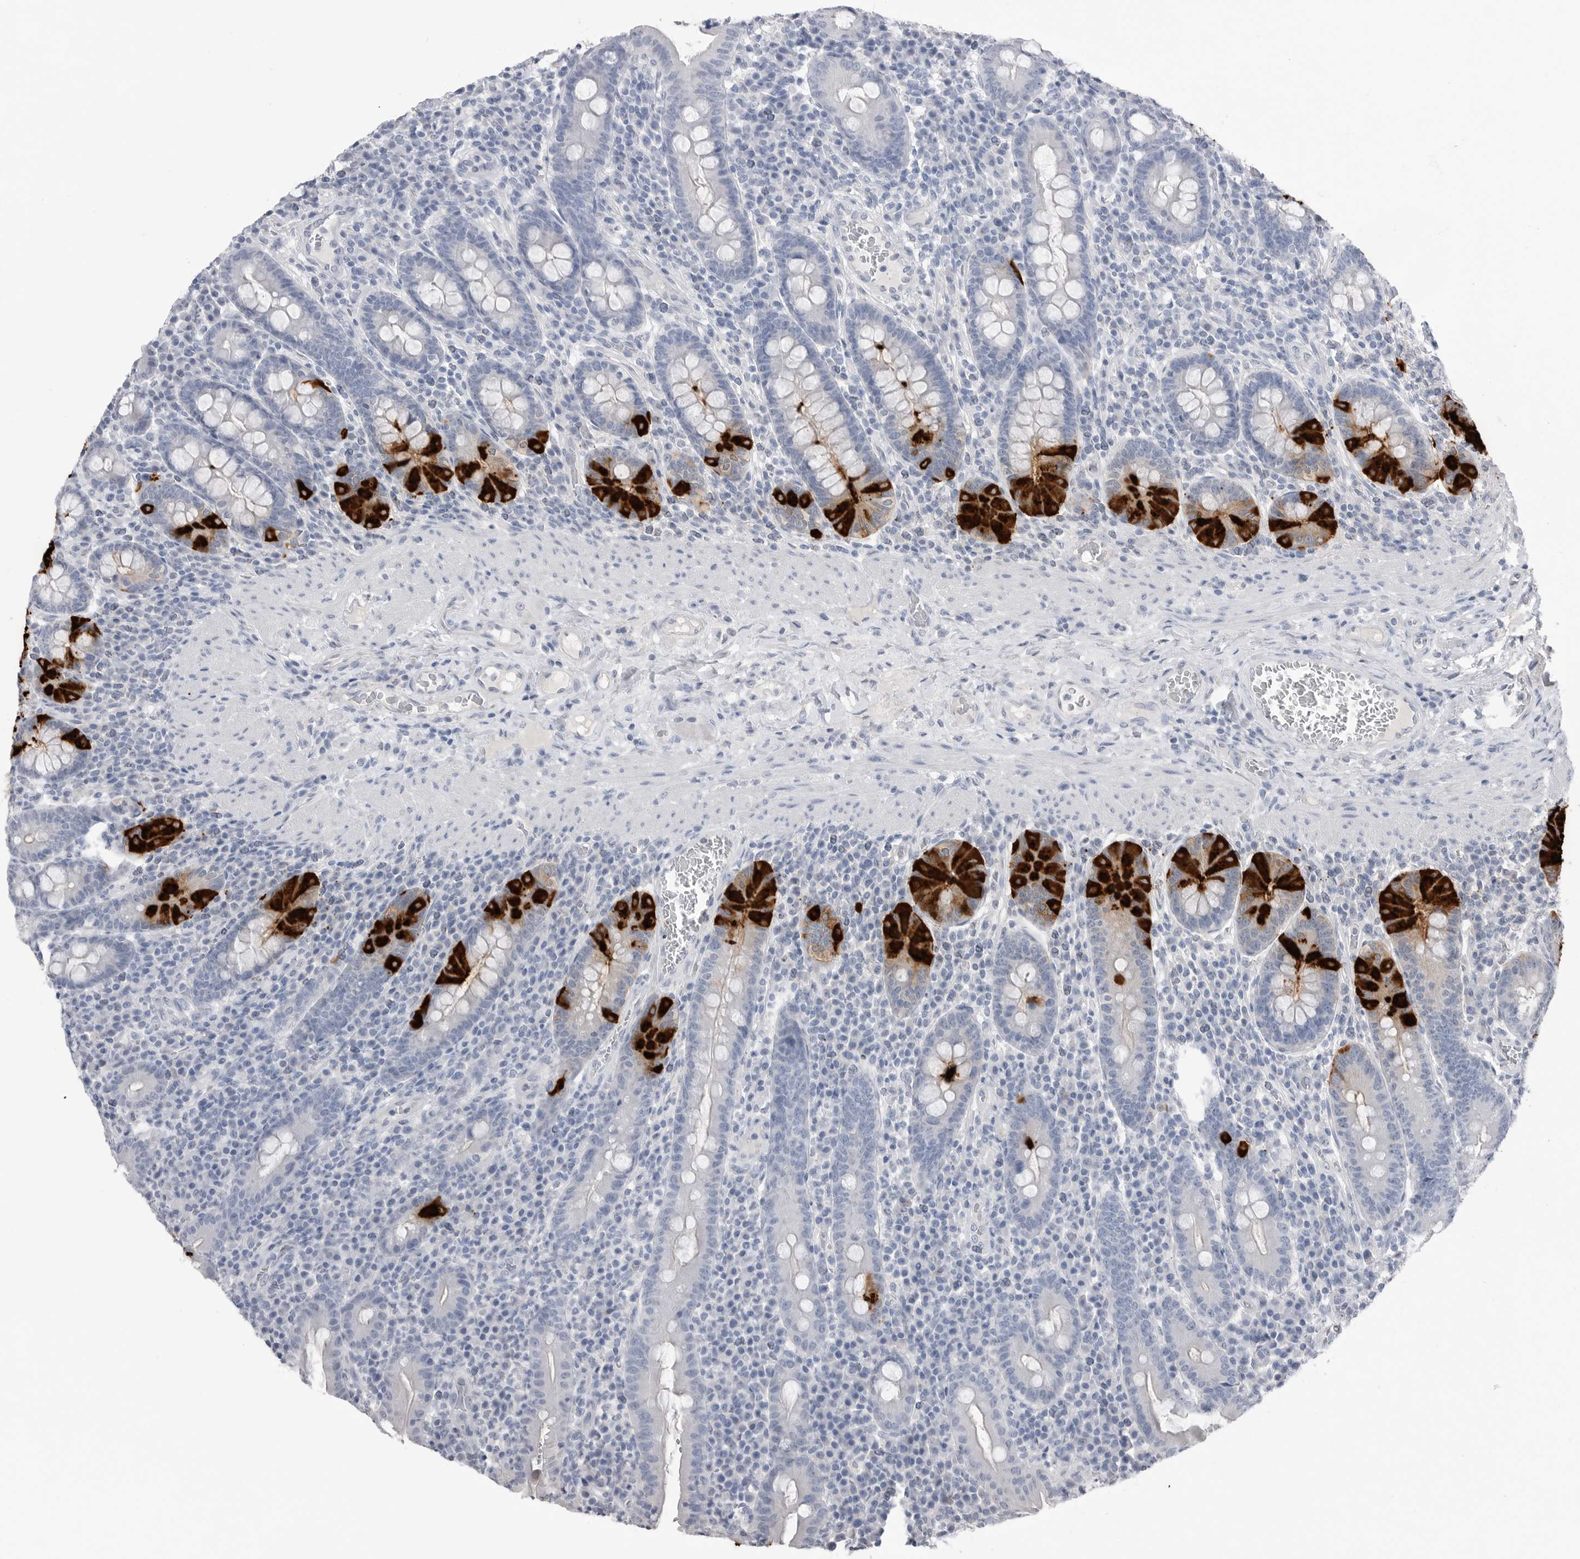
{"staining": {"intensity": "strong", "quantity": "<25%", "location": "cytoplasmic/membranous"}, "tissue": "duodenum", "cell_type": "Glandular cells", "image_type": "normal", "snomed": [{"axis": "morphology", "description": "Normal tissue, NOS"}, {"axis": "morphology", "description": "Adenocarcinoma, NOS"}, {"axis": "topography", "description": "Pancreas"}, {"axis": "topography", "description": "Duodenum"}], "caption": "Protein analysis of normal duodenum displays strong cytoplasmic/membranous staining in approximately <25% of glandular cells.", "gene": "ABHD12", "patient": {"sex": "male", "age": 50}}